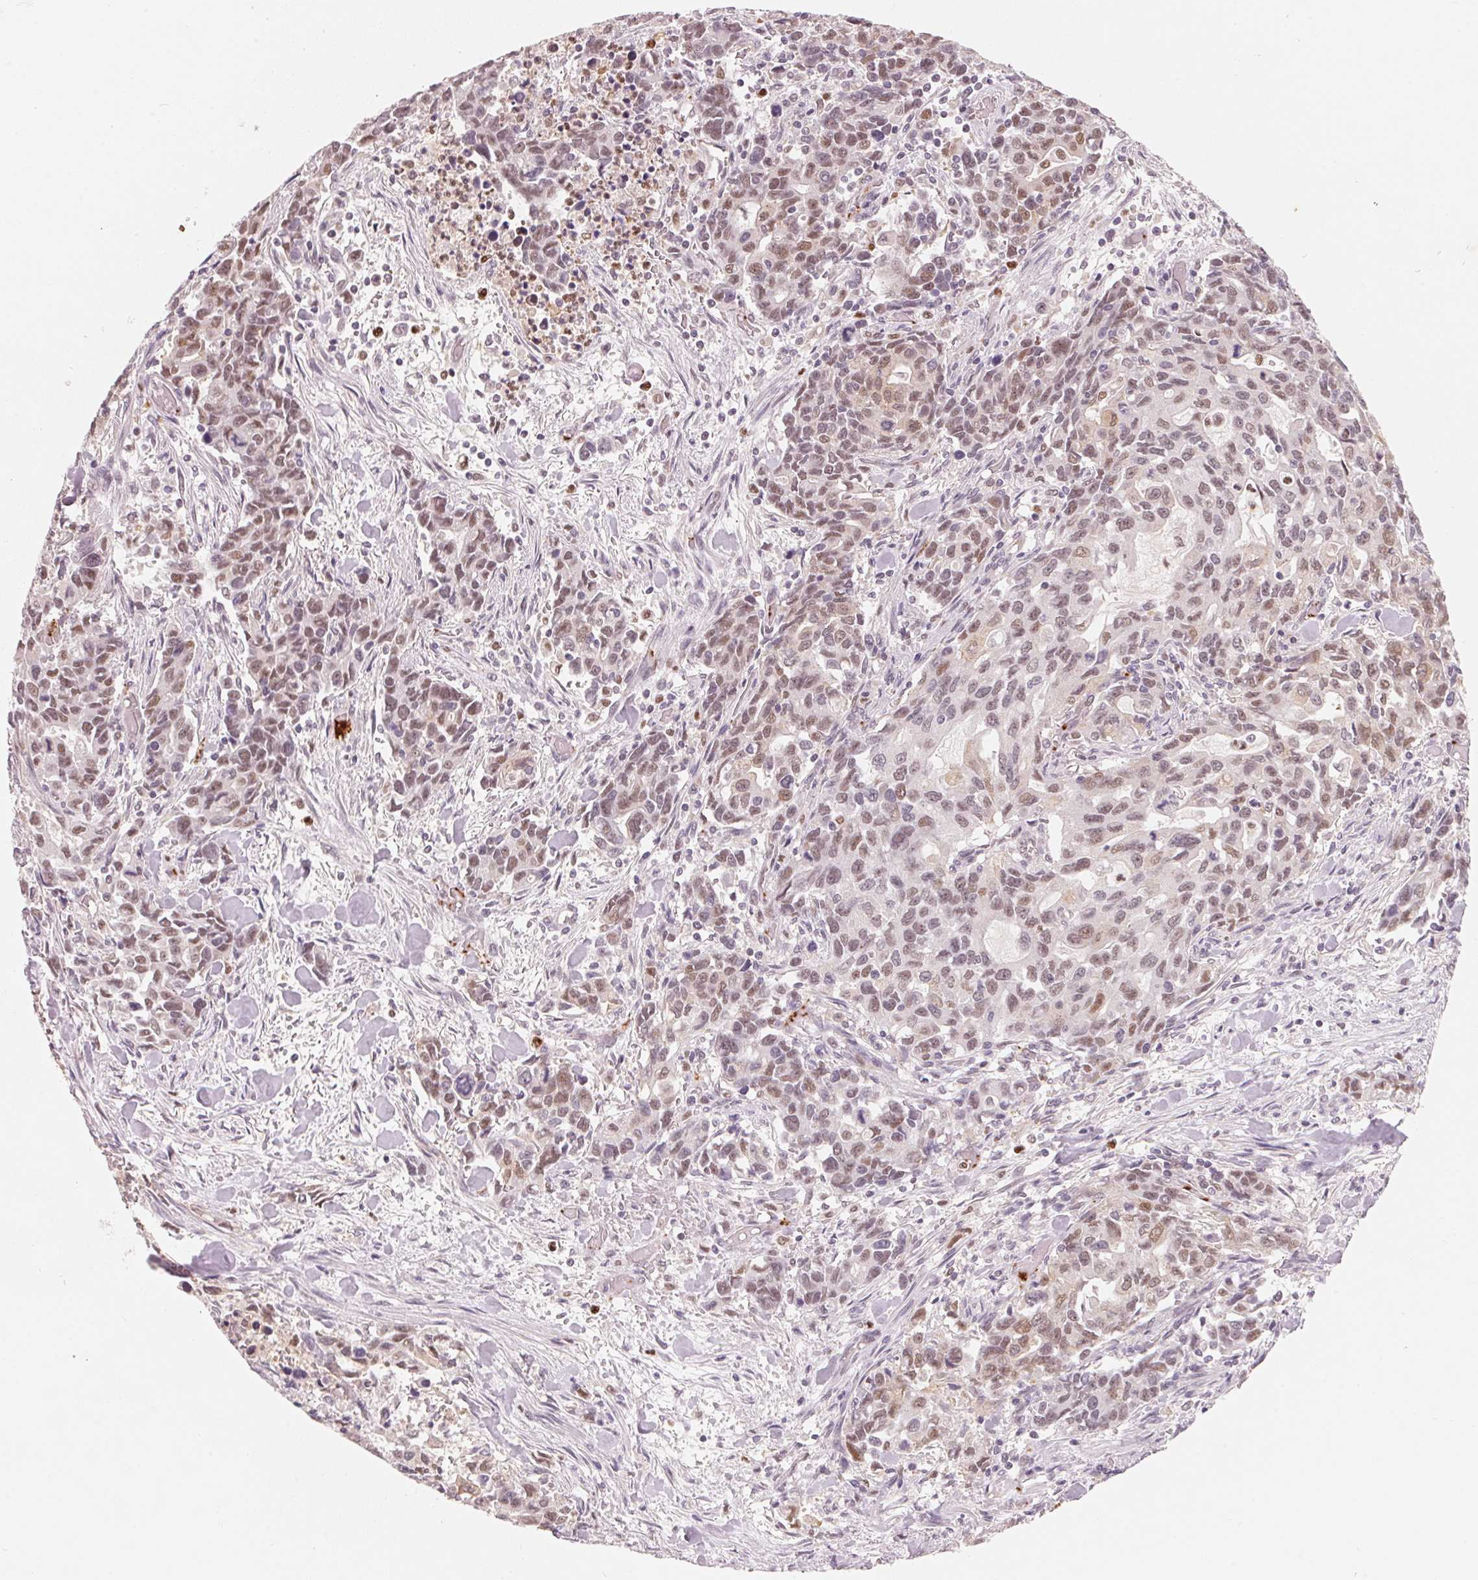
{"staining": {"intensity": "weak", "quantity": ">75%", "location": "nuclear"}, "tissue": "stomach cancer", "cell_type": "Tumor cells", "image_type": "cancer", "snomed": [{"axis": "morphology", "description": "Adenocarcinoma, NOS"}, {"axis": "topography", "description": "Stomach, upper"}], "caption": "Stomach cancer stained for a protein exhibits weak nuclear positivity in tumor cells.", "gene": "ARHGAP22", "patient": {"sex": "male", "age": 85}}